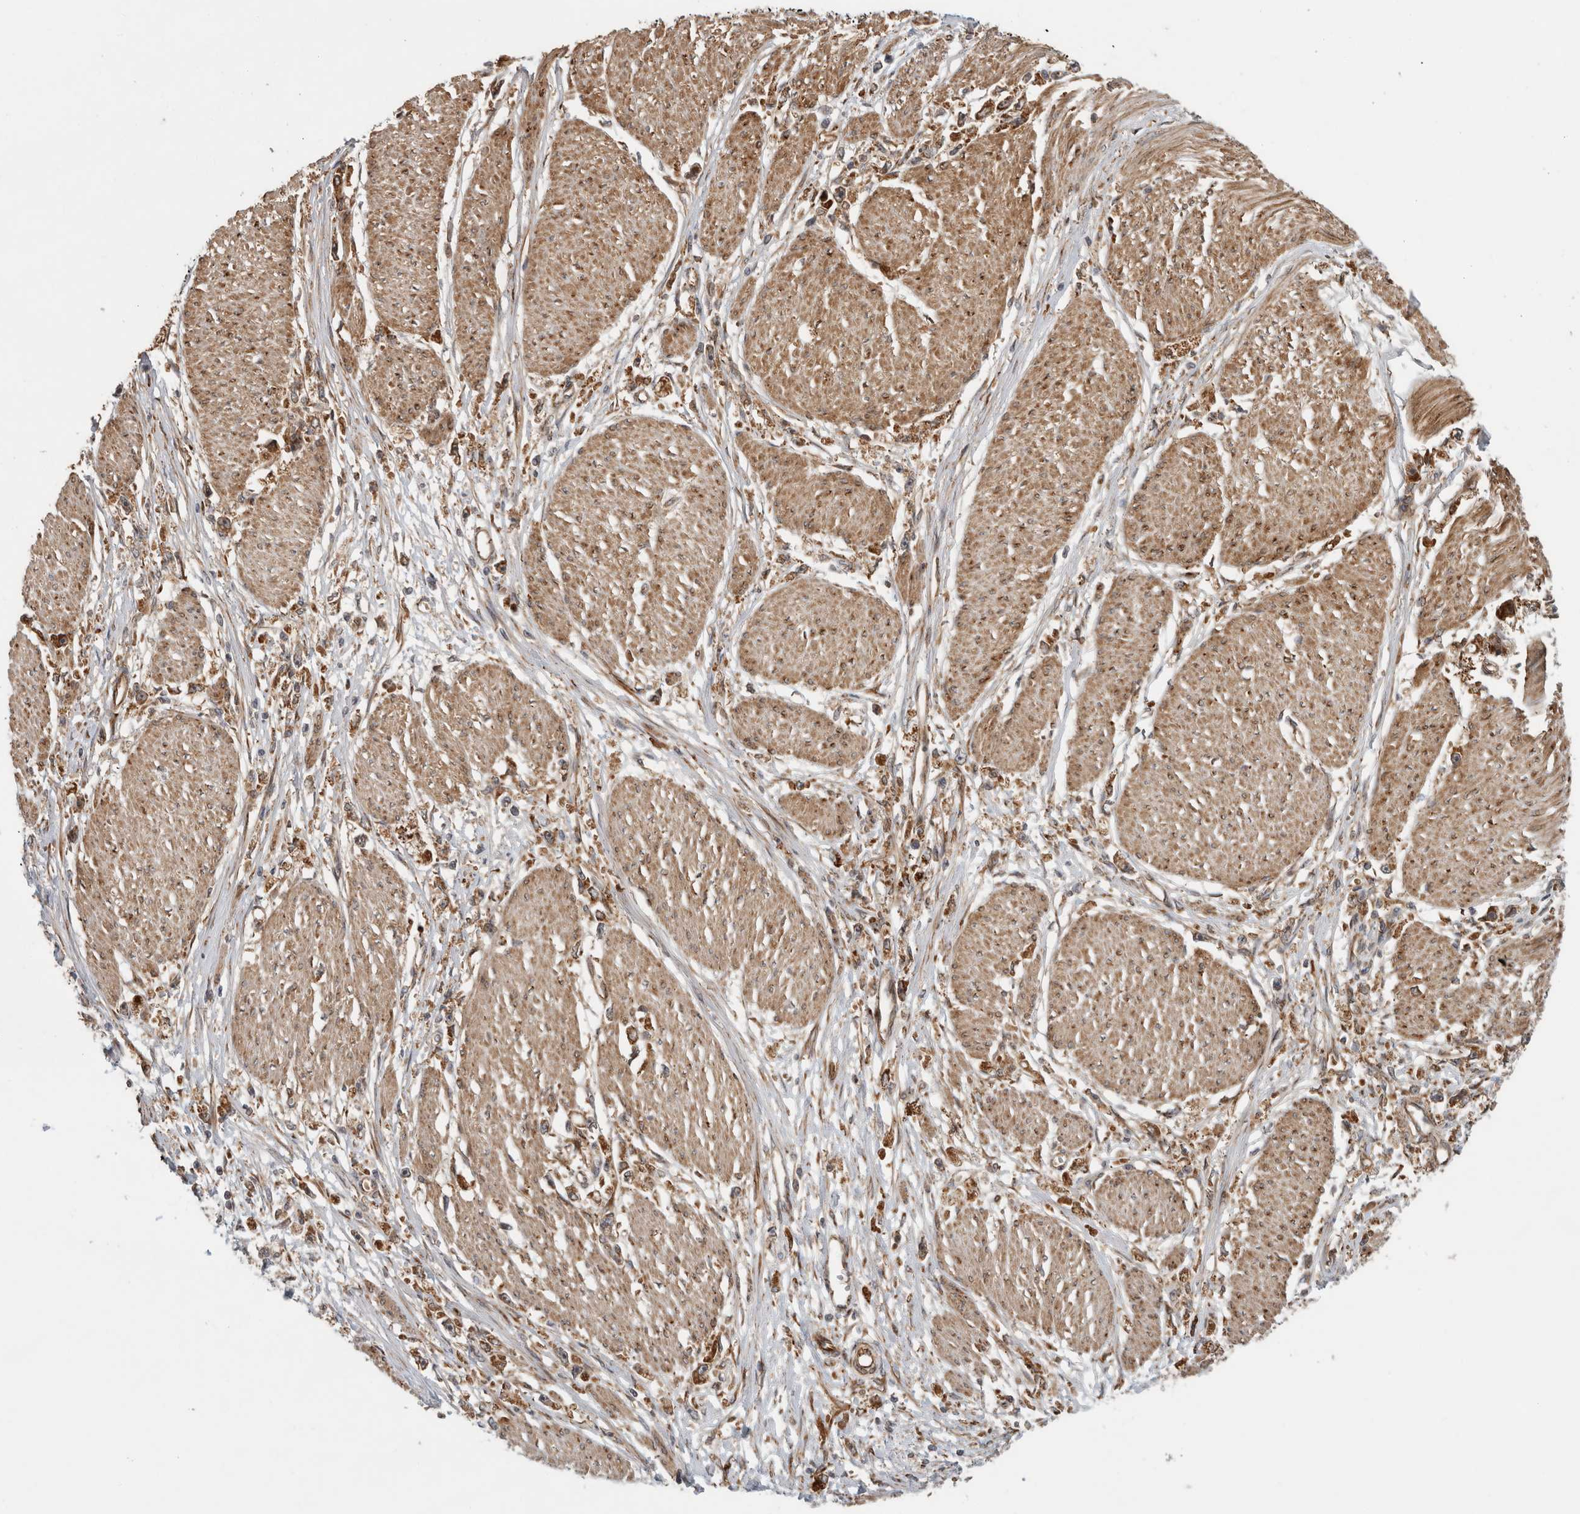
{"staining": {"intensity": "moderate", "quantity": ">75%", "location": "cytoplasmic/membranous"}, "tissue": "stomach cancer", "cell_type": "Tumor cells", "image_type": "cancer", "snomed": [{"axis": "morphology", "description": "Adenocarcinoma, NOS"}, {"axis": "topography", "description": "Stomach"}], "caption": "Immunohistochemistry photomicrograph of human stomach cancer (adenocarcinoma) stained for a protein (brown), which demonstrates medium levels of moderate cytoplasmic/membranous expression in about >75% of tumor cells.", "gene": "TUBD1", "patient": {"sex": "female", "age": 59}}